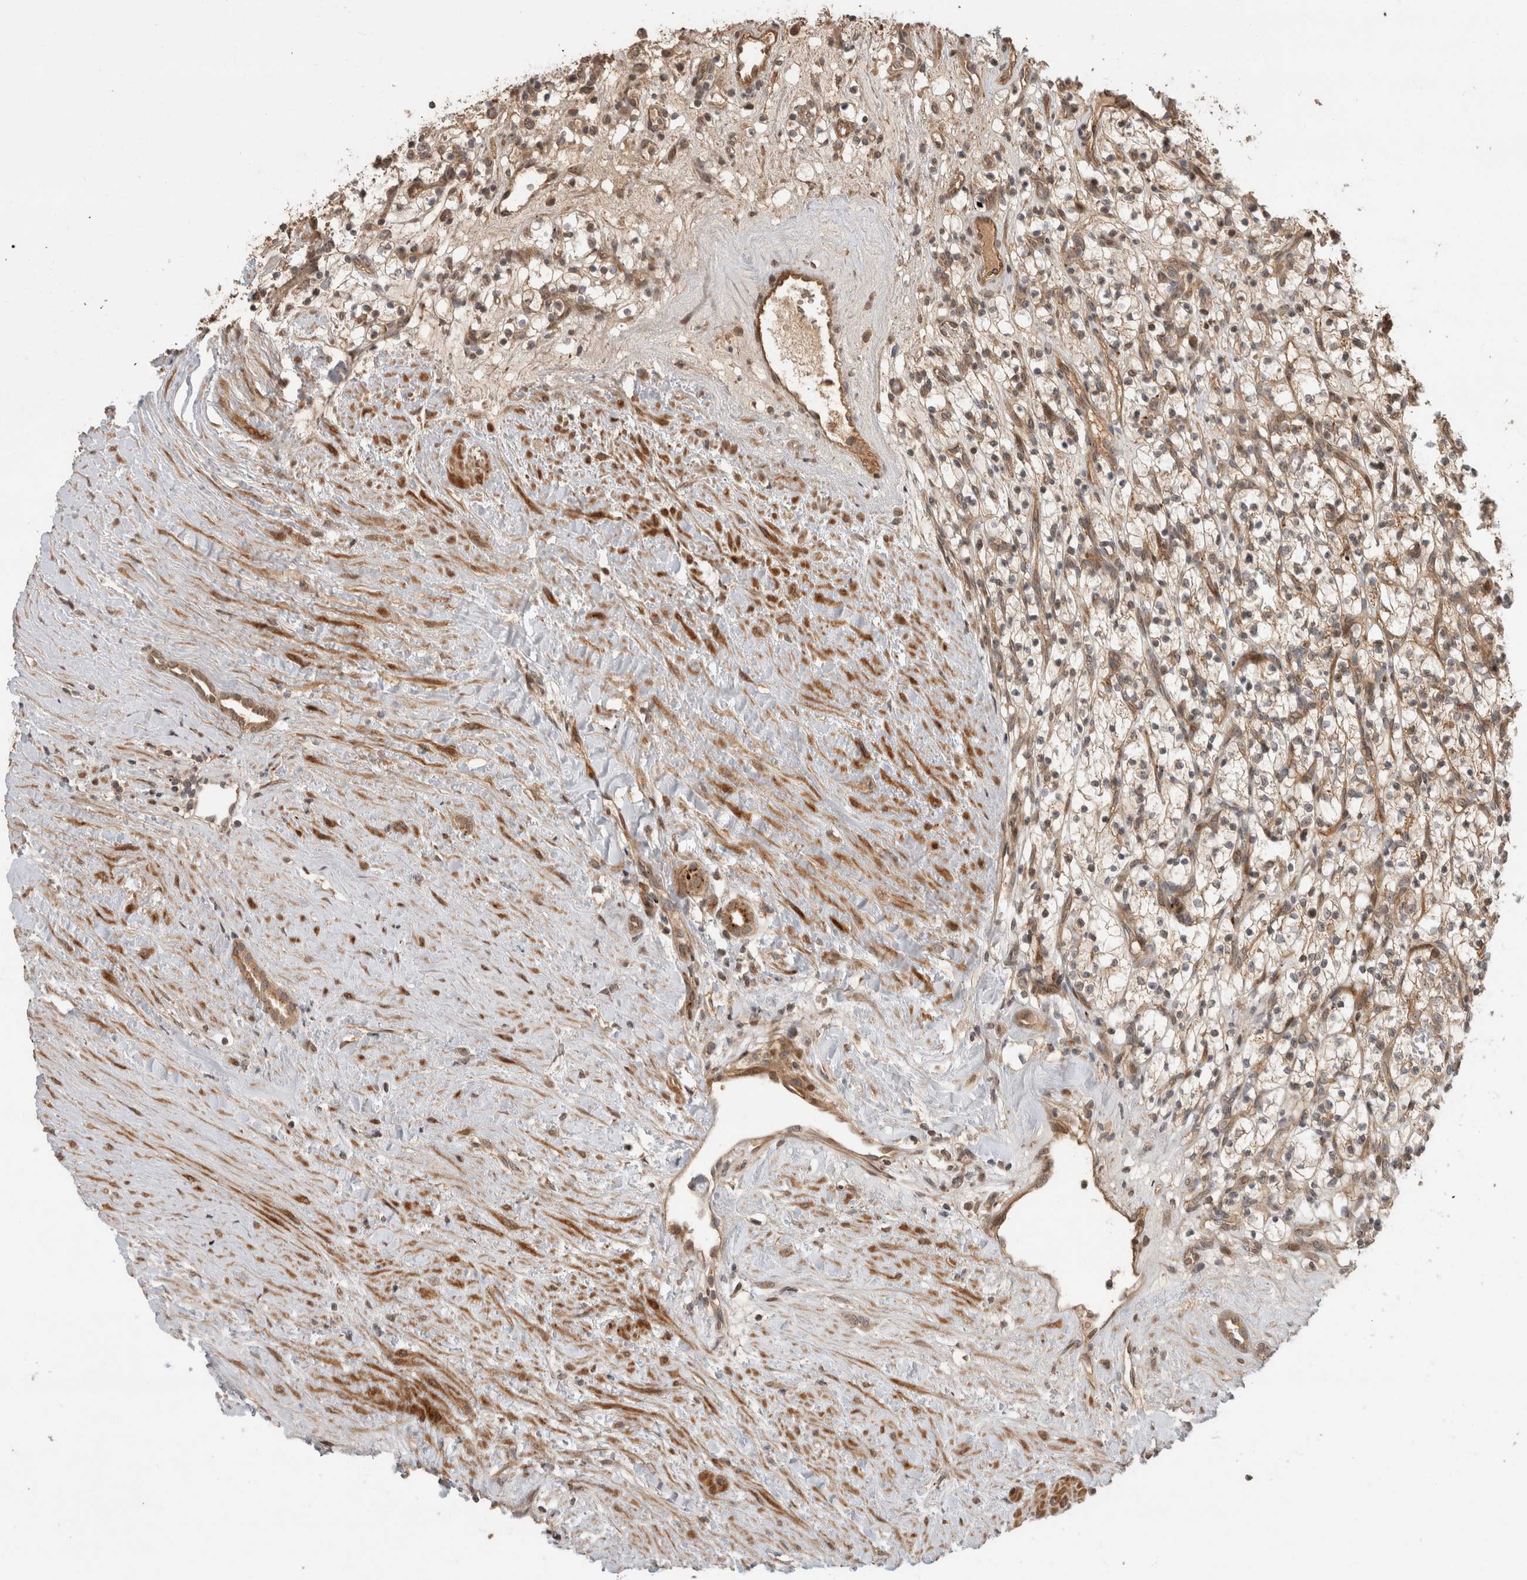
{"staining": {"intensity": "weak", "quantity": ">75%", "location": "cytoplasmic/membranous"}, "tissue": "renal cancer", "cell_type": "Tumor cells", "image_type": "cancer", "snomed": [{"axis": "morphology", "description": "Adenocarcinoma, NOS"}, {"axis": "topography", "description": "Kidney"}], "caption": "Immunohistochemical staining of human renal cancer shows weak cytoplasmic/membranous protein staining in approximately >75% of tumor cells.", "gene": "PITPNC1", "patient": {"sex": "female", "age": 57}}